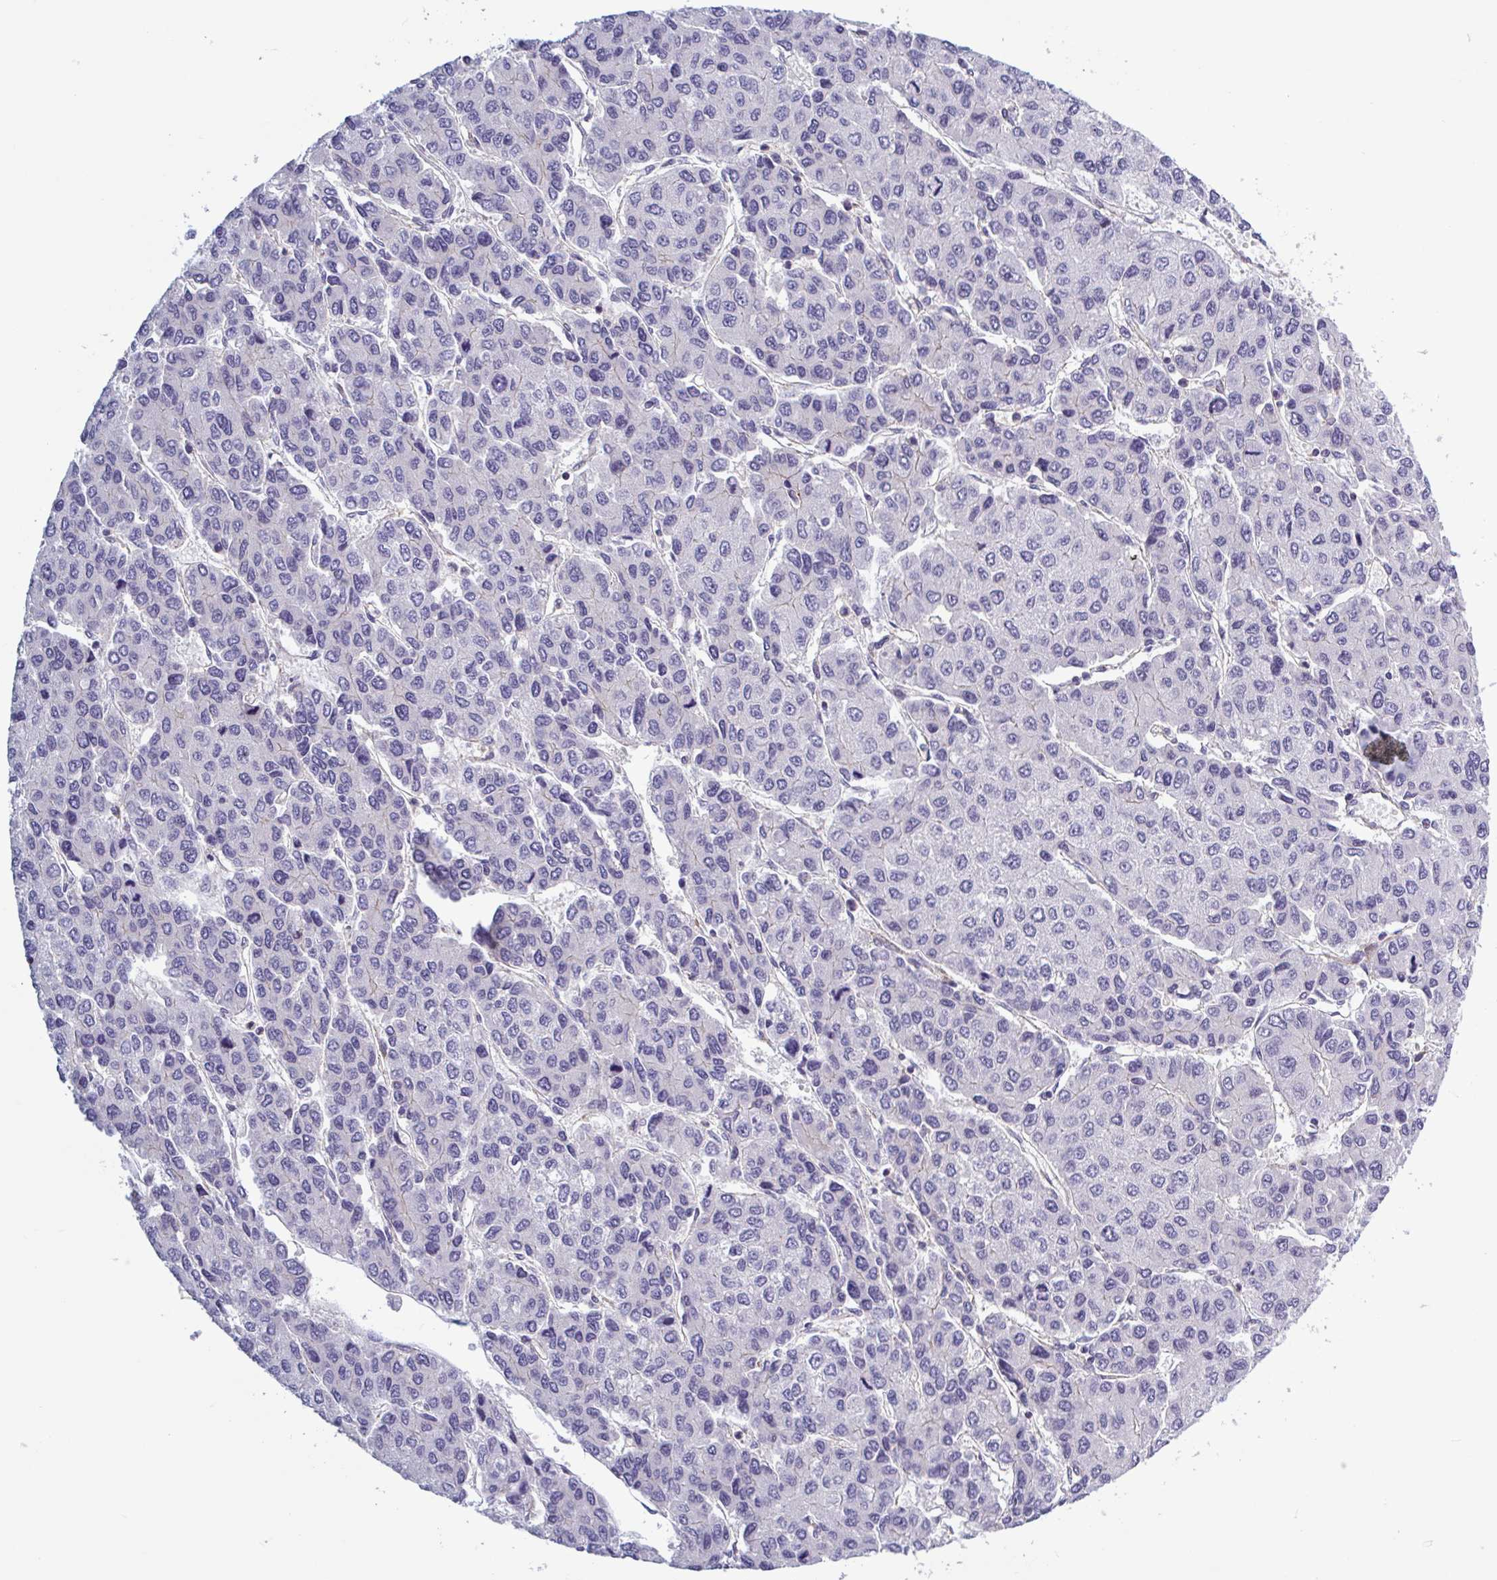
{"staining": {"intensity": "negative", "quantity": "none", "location": "none"}, "tissue": "liver cancer", "cell_type": "Tumor cells", "image_type": "cancer", "snomed": [{"axis": "morphology", "description": "Carcinoma, Hepatocellular, NOS"}, {"axis": "topography", "description": "Liver"}], "caption": "Protein analysis of liver cancer displays no significant positivity in tumor cells. (Brightfield microscopy of DAB immunohistochemistry at high magnification).", "gene": "SHISA7", "patient": {"sex": "female", "age": 66}}